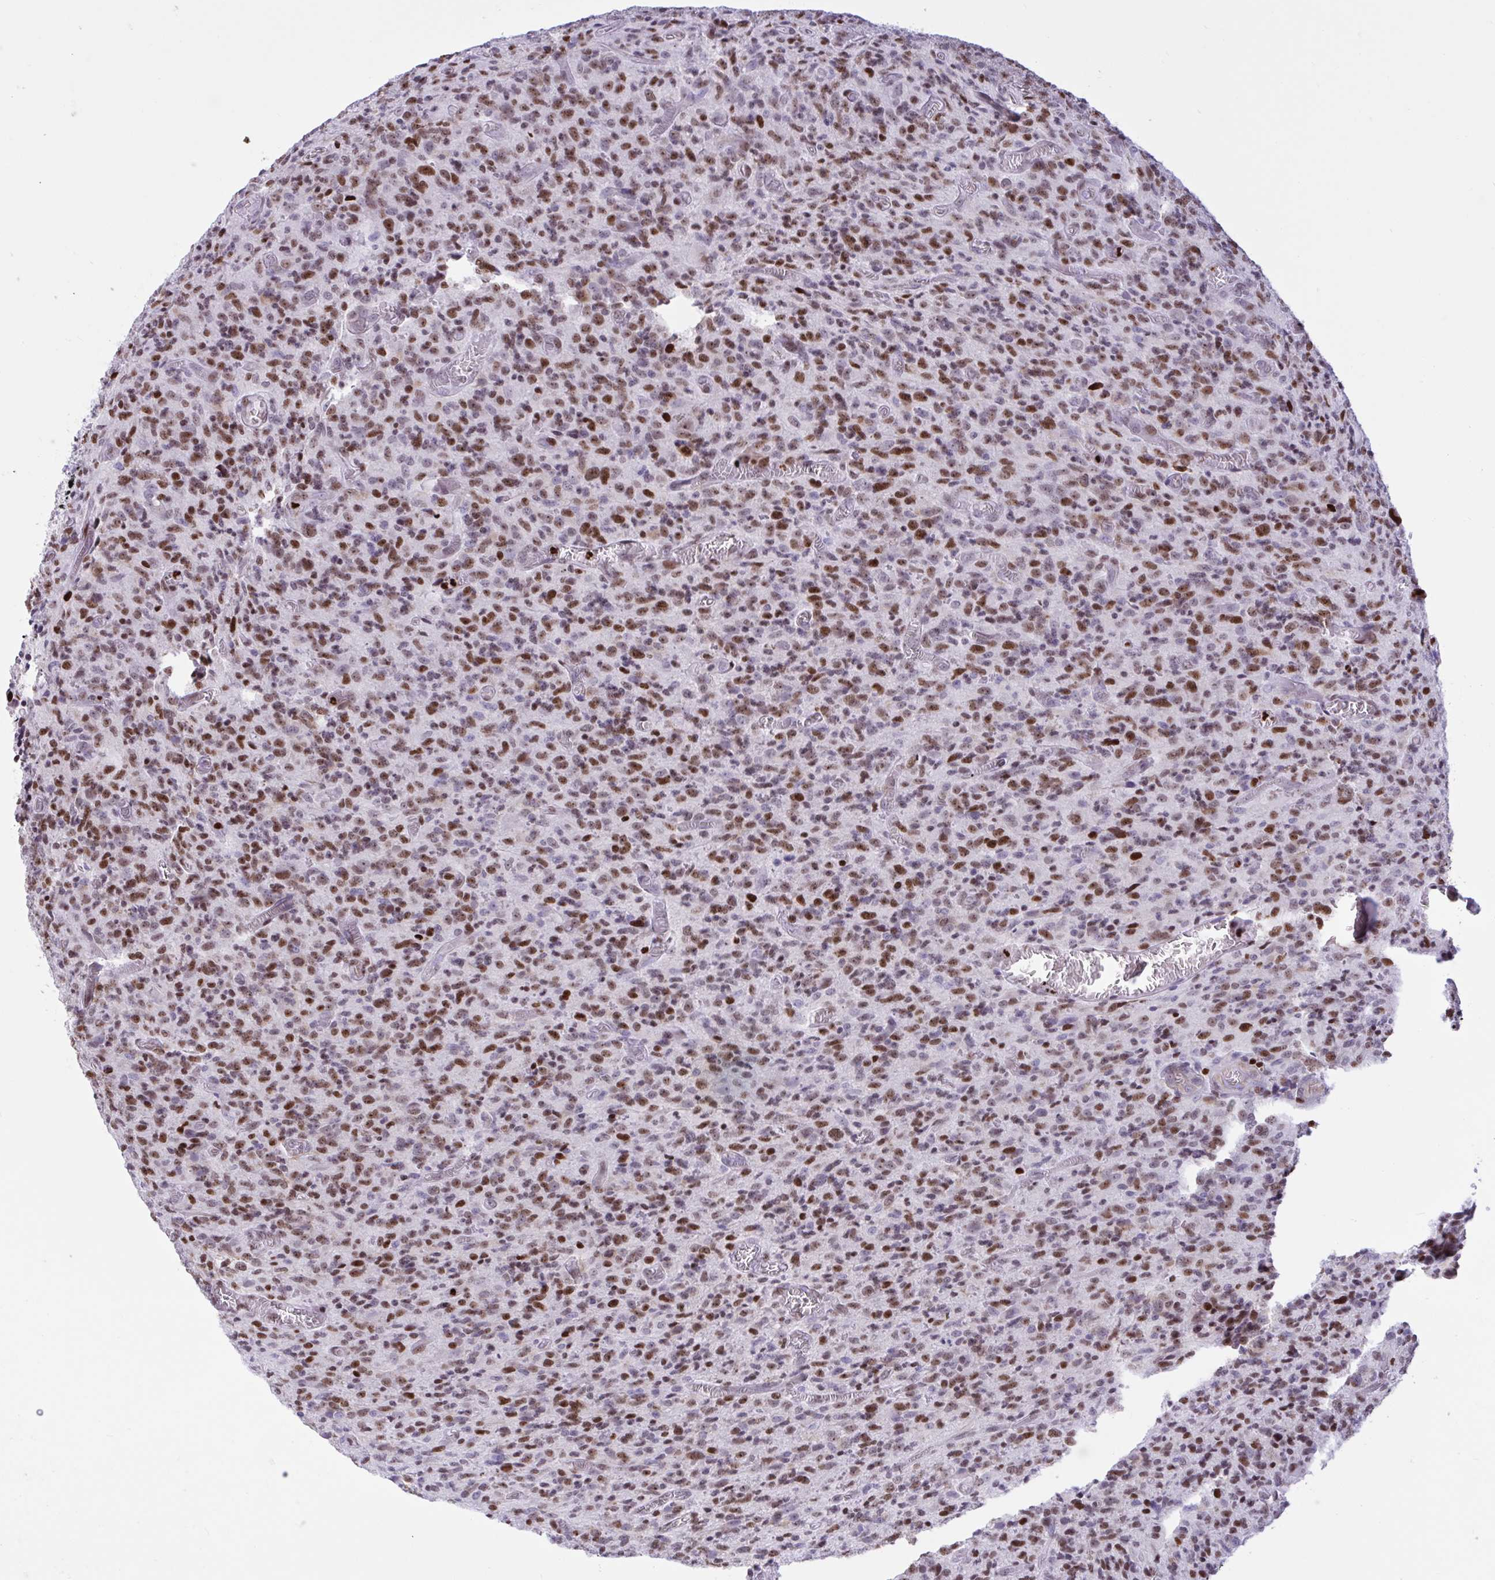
{"staining": {"intensity": "moderate", "quantity": "25%-75%", "location": "nuclear"}, "tissue": "glioma", "cell_type": "Tumor cells", "image_type": "cancer", "snomed": [{"axis": "morphology", "description": "Glioma, malignant, High grade"}, {"axis": "topography", "description": "Brain"}], "caption": "Malignant glioma (high-grade) stained for a protein (brown) shows moderate nuclear positive positivity in about 25%-75% of tumor cells.", "gene": "HMGB2", "patient": {"sex": "male", "age": 76}}